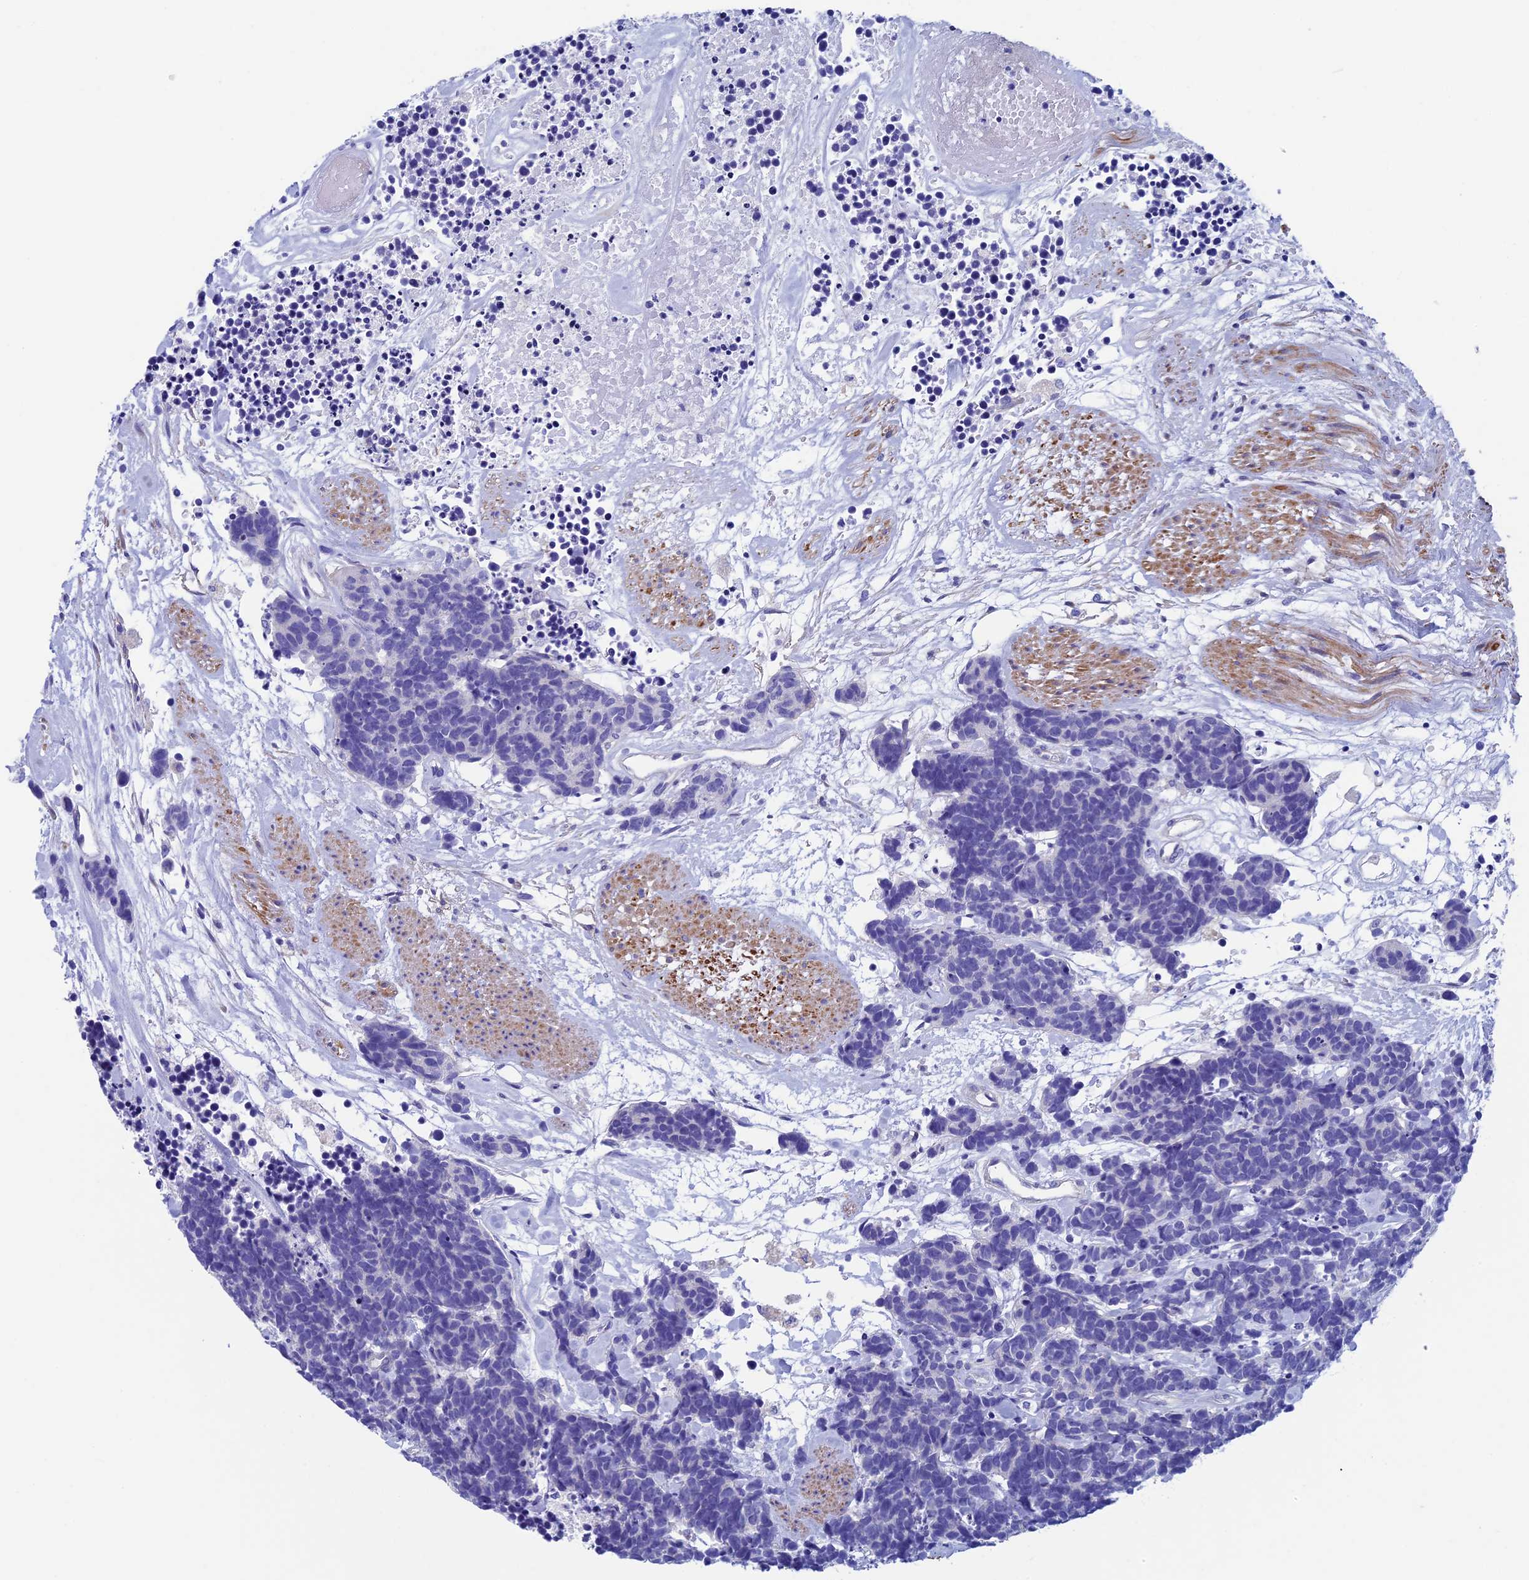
{"staining": {"intensity": "negative", "quantity": "none", "location": "none"}, "tissue": "carcinoid", "cell_type": "Tumor cells", "image_type": "cancer", "snomed": [{"axis": "morphology", "description": "Carcinoma, NOS"}, {"axis": "morphology", "description": "Carcinoid, malignant, NOS"}, {"axis": "topography", "description": "Urinary bladder"}], "caption": "This is an immunohistochemistry (IHC) histopathology image of carcinoid. There is no positivity in tumor cells.", "gene": "ADH7", "patient": {"sex": "male", "age": 57}}